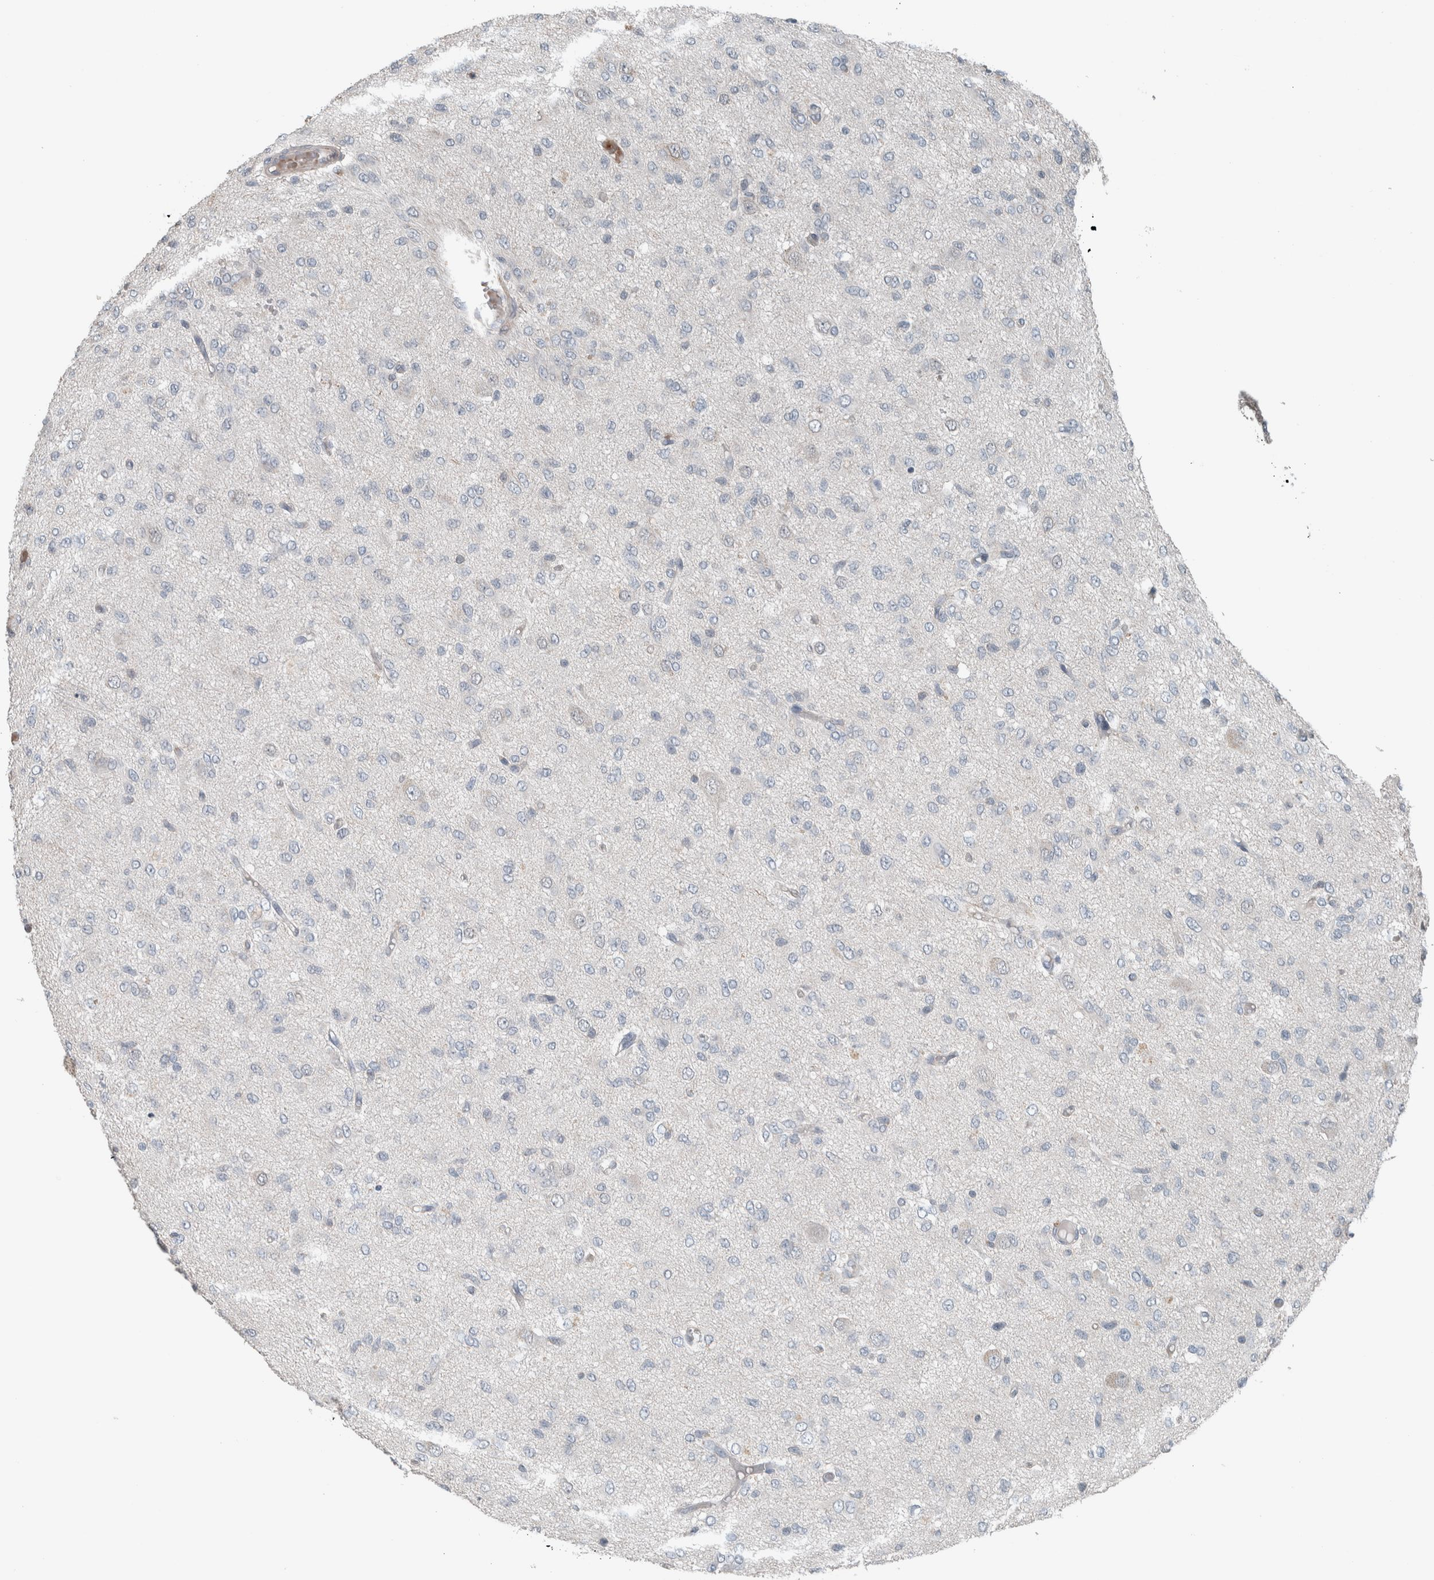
{"staining": {"intensity": "negative", "quantity": "none", "location": "none"}, "tissue": "glioma", "cell_type": "Tumor cells", "image_type": "cancer", "snomed": [{"axis": "morphology", "description": "Glioma, malignant, High grade"}, {"axis": "topography", "description": "Brain"}], "caption": "Human malignant glioma (high-grade) stained for a protein using immunohistochemistry displays no positivity in tumor cells.", "gene": "JADE2", "patient": {"sex": "female", "age": 59}}